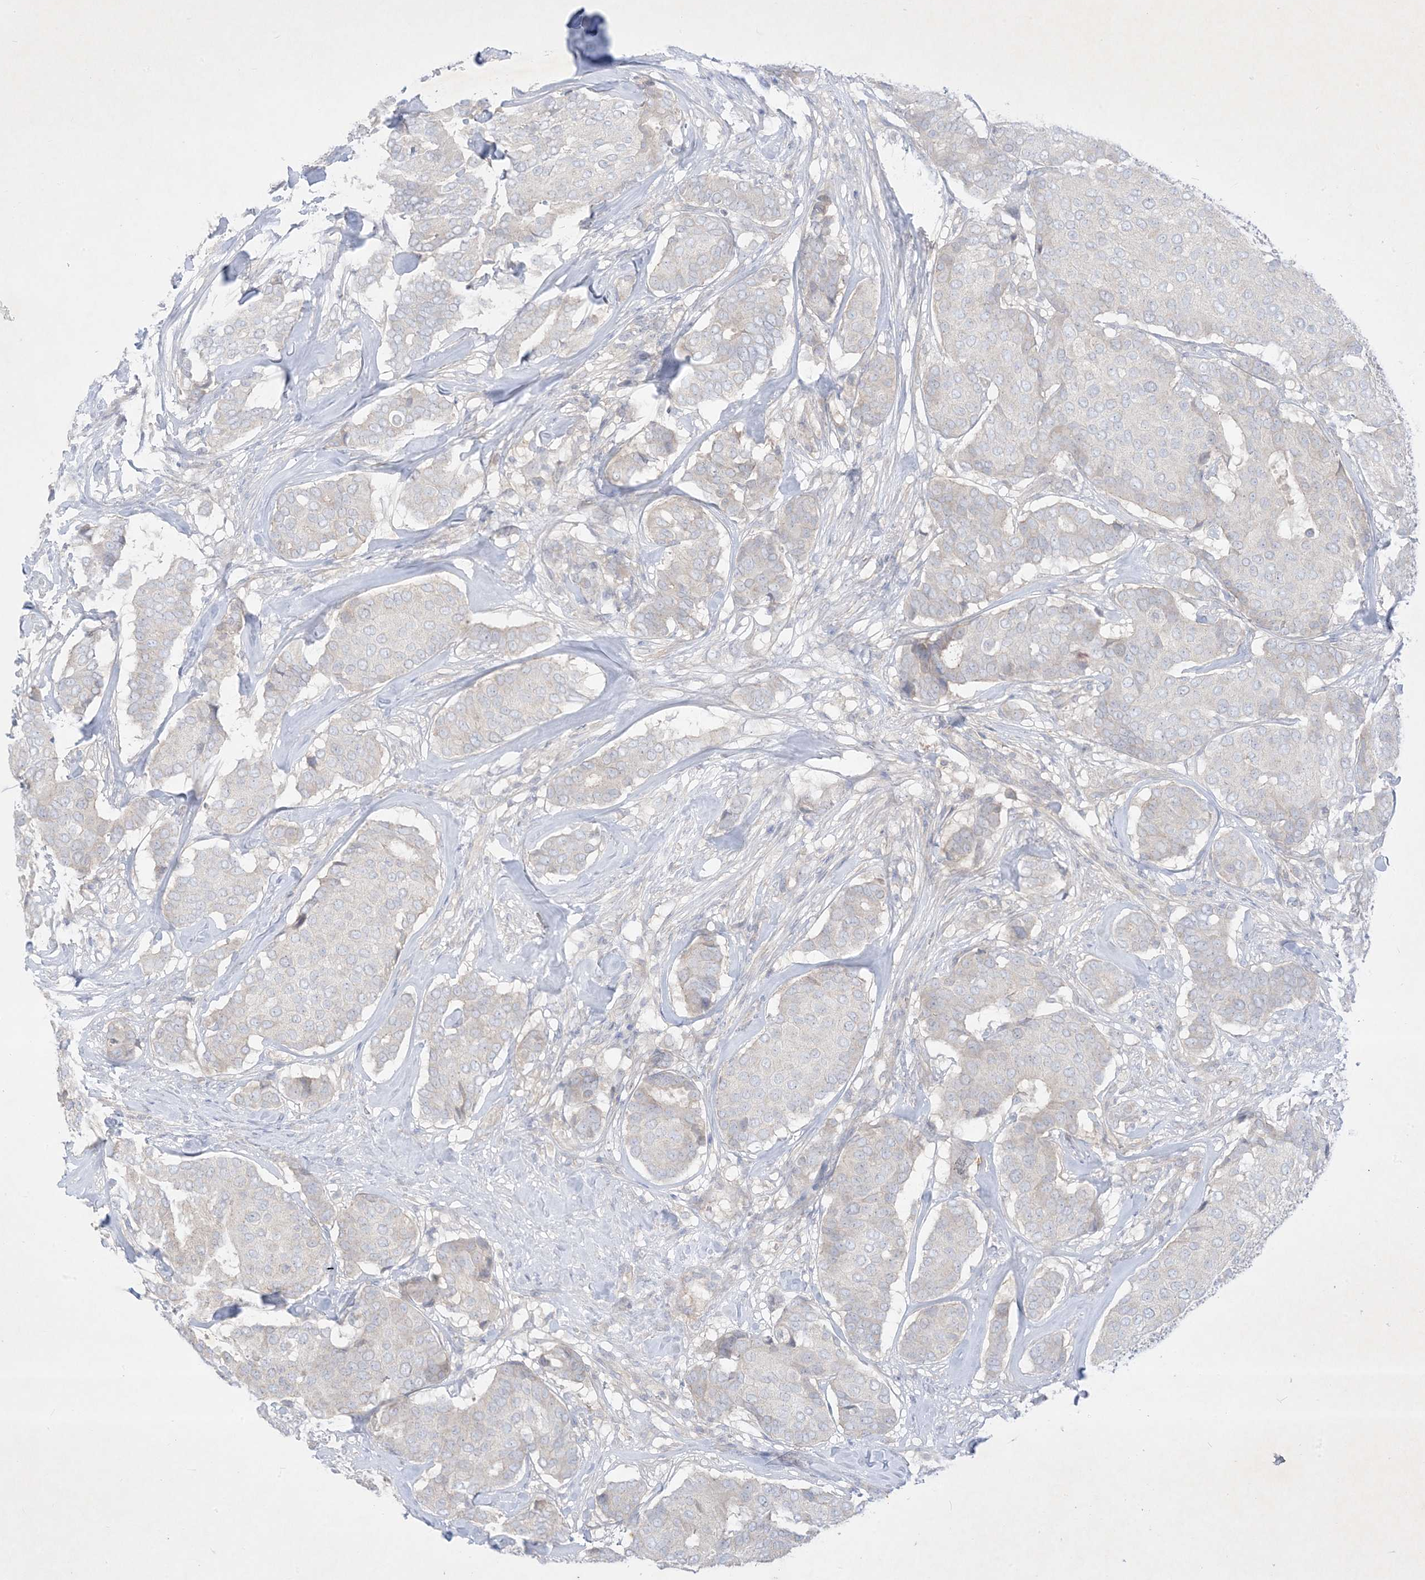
{"staining": {"intensity": "negative", "quantity": "none", "location": "none"}, "tissue": "breast cancer", "cell_type": "Tumor cells", "image_type": "cancer", "snomed": [{"axis": "morphology", "description": "Duct carcinoma"}, {"axis": "topography", "description": "Breast"}], "caption": "DAB immunohistochemical staining of human breast cancer shows no significant staining in tumor cells.", "gene": "PLEKHA3", "patient": {"sex": "female", "age": 75}}